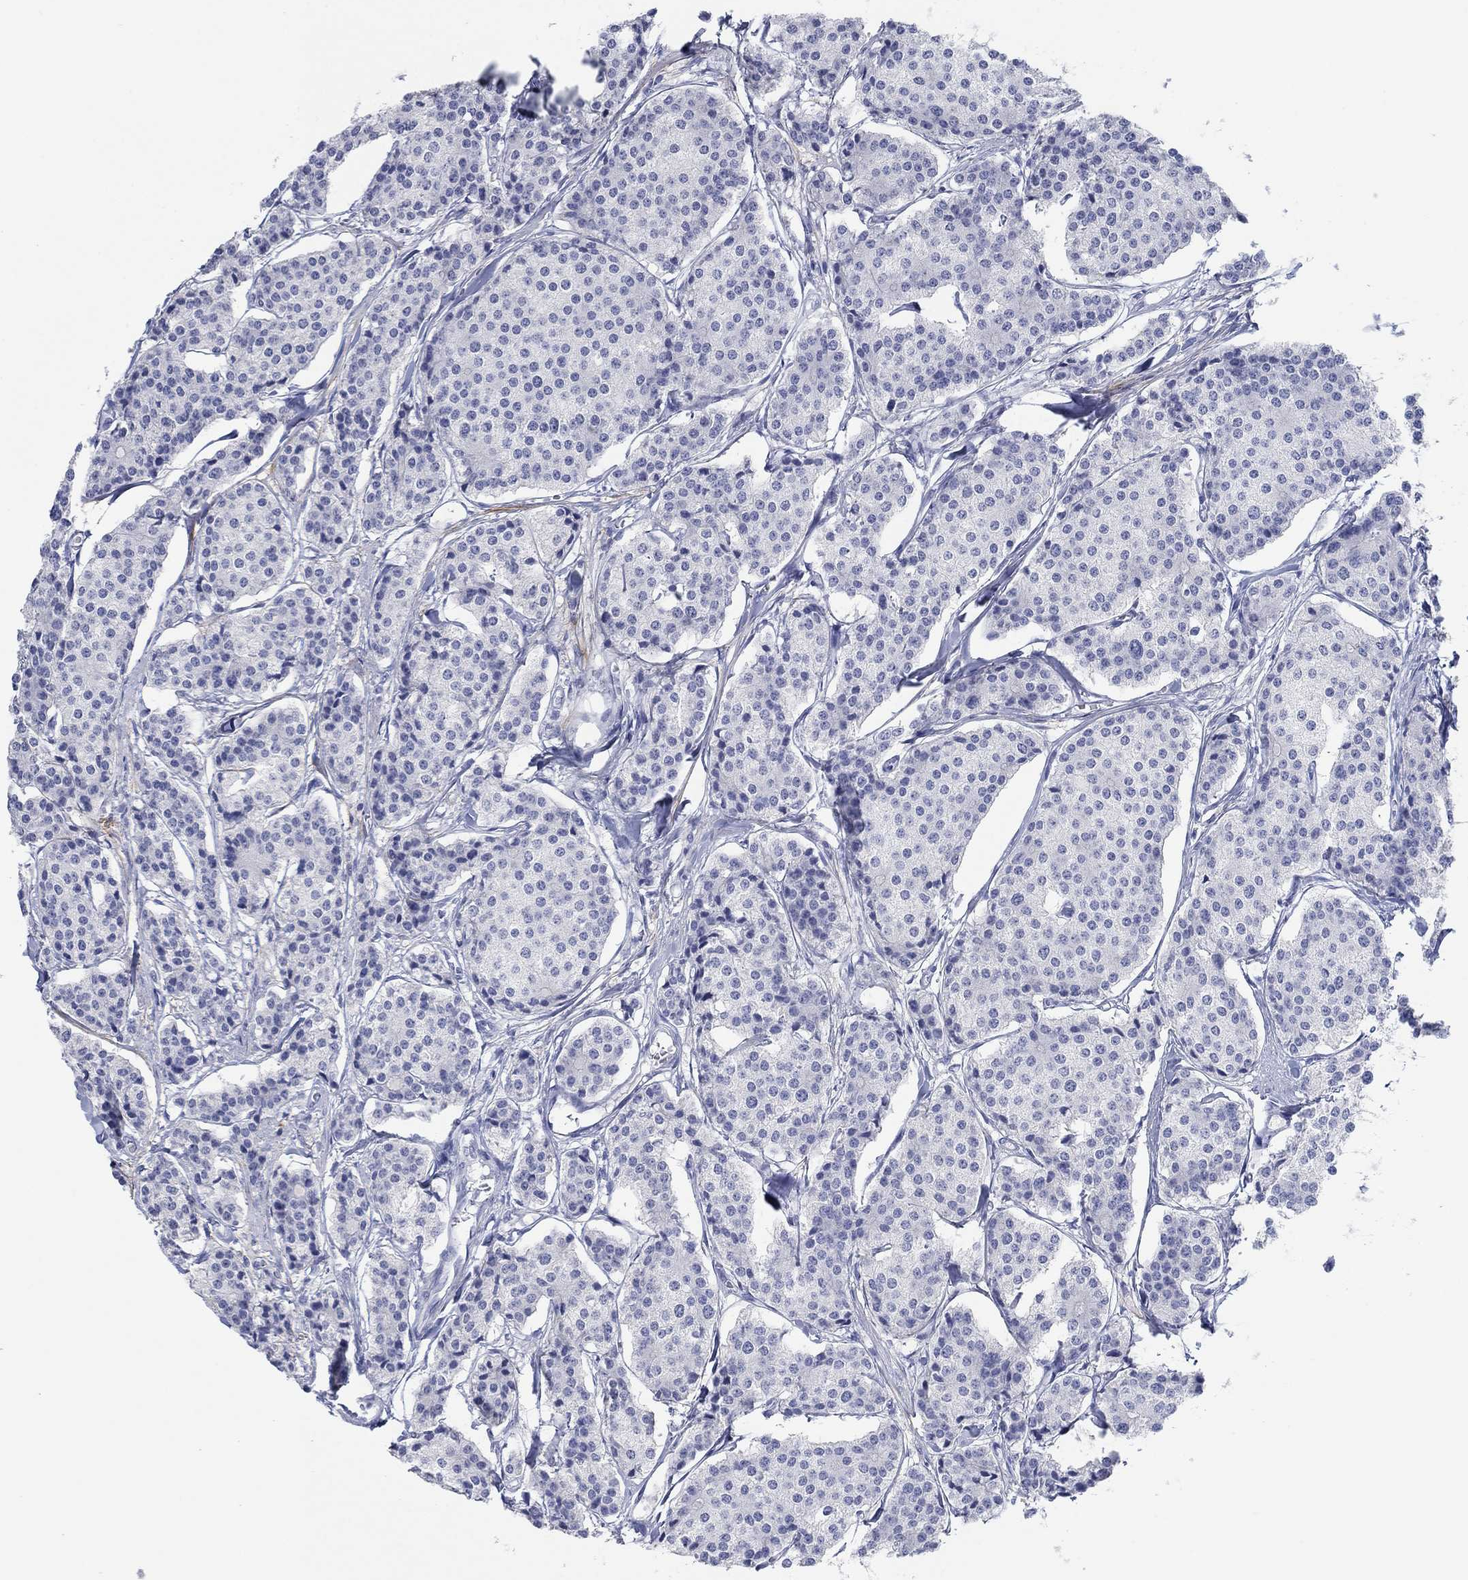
{"staining": {"intensity": "negative", "quantity": "none", "location": "none"}, "tissue": "carcinoid", "cell_type": "Tumor cells", "image_type": "cancer", "snomed": [{"axis": "morphology", "description": "Carcinoid, malignant, NOS"}, {"axis": "topography", "description": "Small intestine"}], "caption": "Tumor cells show no significant expression in malignant carcinoid.", "gene": "PDYN", "patient": {"sex": "female", "age": 65}}